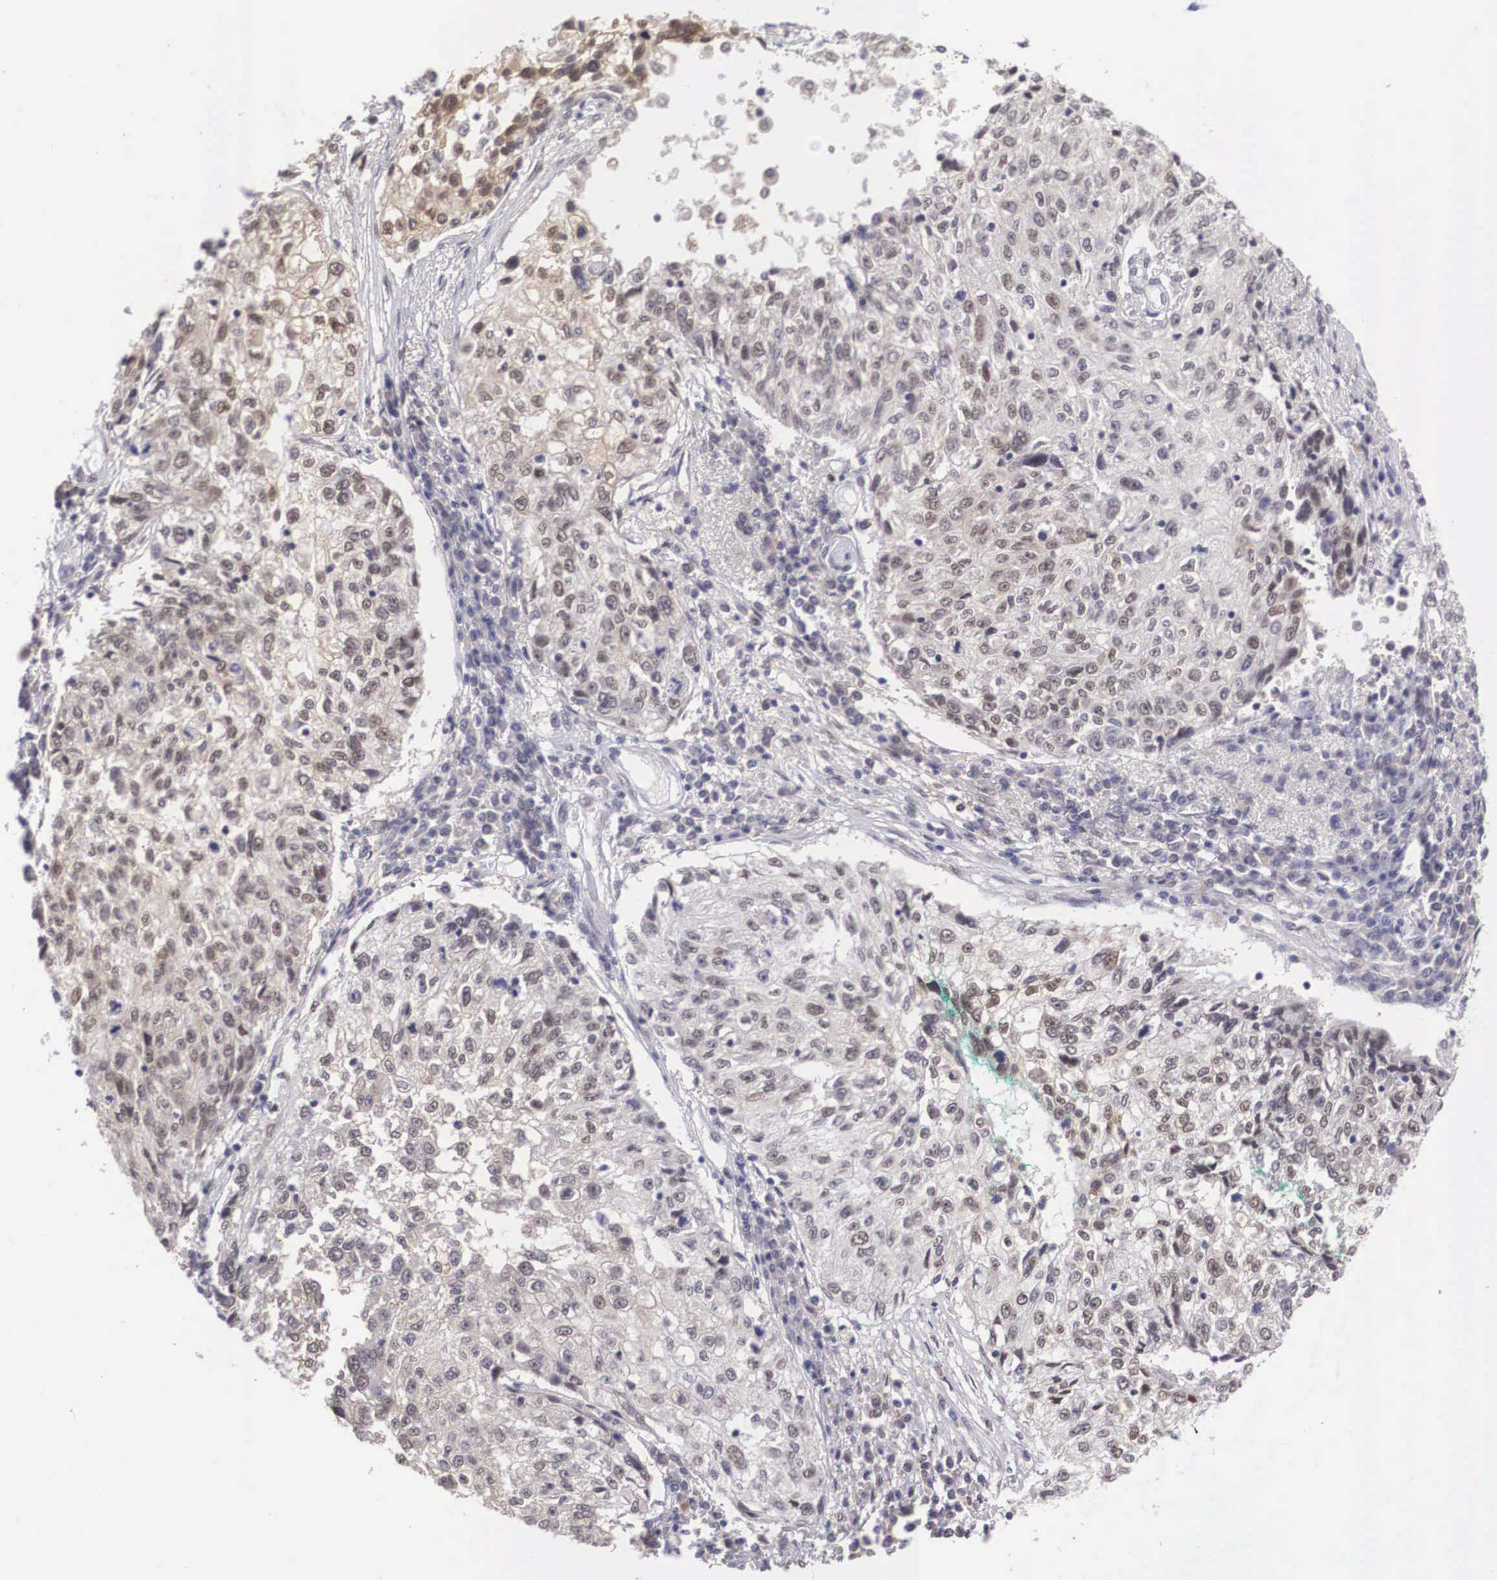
{"staining": {"intensity": "weak", "quantity": "25%-75%", "location": "cytoplasmic/membranous,nuclear"}, "tissue": "cervical cancer", "cell_type": "Tumor cells", "image_type": "cancer", "snomed": [{"axis": "morphology", "description": "Squamous cell carcinoma, NOS"}, {"axis": "topography", "description": "Cervix"}], "caption": "Tumor cells show low levels of weak cytoplasmic/membranous and nuclear positivity in approximately 25%-75% of cells in cervical cancer (squamous cell carcinoma).", "gene": "NINL", "patient": {"sex": "female", "age": 57}}